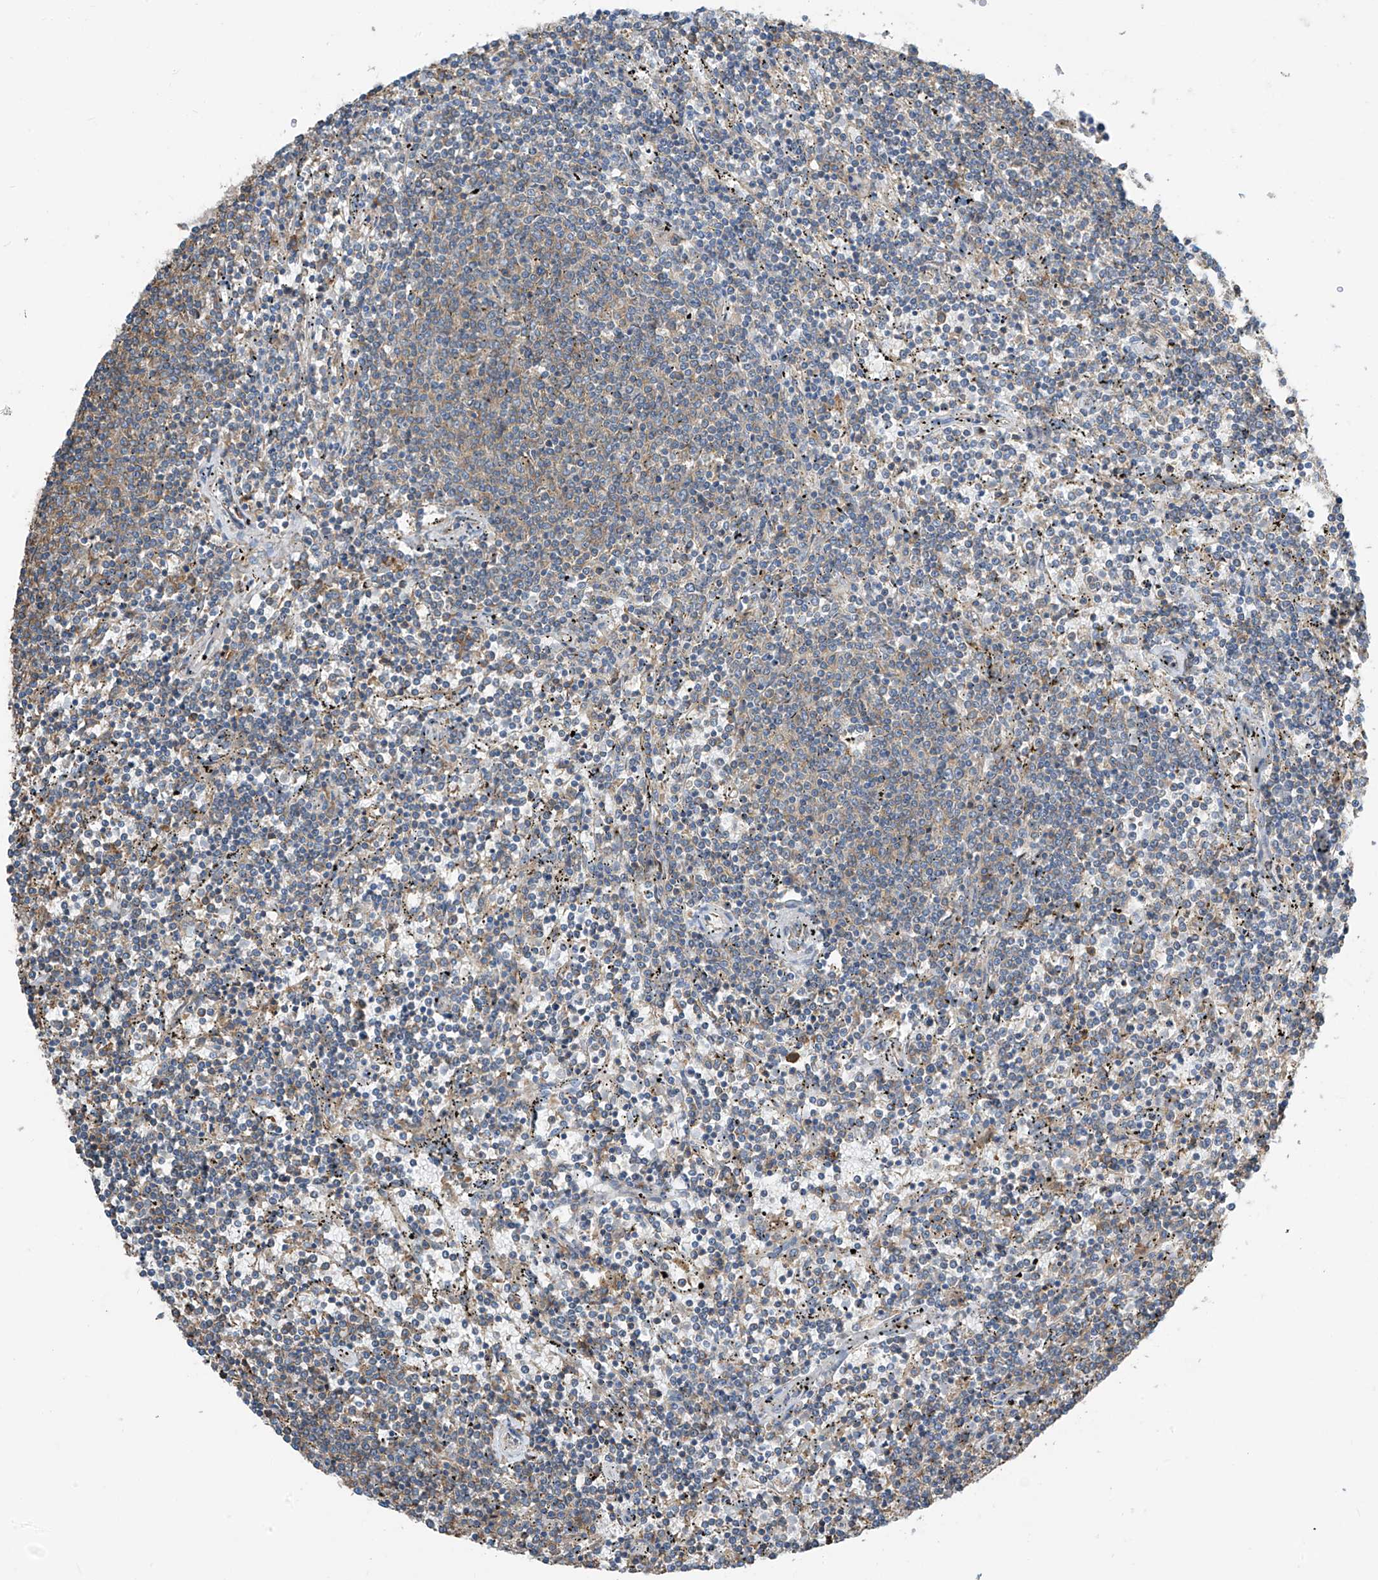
{"staining": {"intensity": "negative", "quantity": "none", "location": "none"}, "tissue": "lymphoma", "cell_type": "Tumor cells", "image_type": "cancer", "snomed": [{"axis": "morphology", "description": "Malignant lymphoma, non-Hodgkin's type, Low grade"}, {"axis": "topography", "description": "Spleen"}], "caption": "IHC photomicrograph of malignant lymphoma, non-Hodgkin's type (low-grade) stained for a protein (brown), which exhibits no positivity in tumor cells.", "gene": "SLC1A5", "patient": {"sex": "female", "age": 50}}